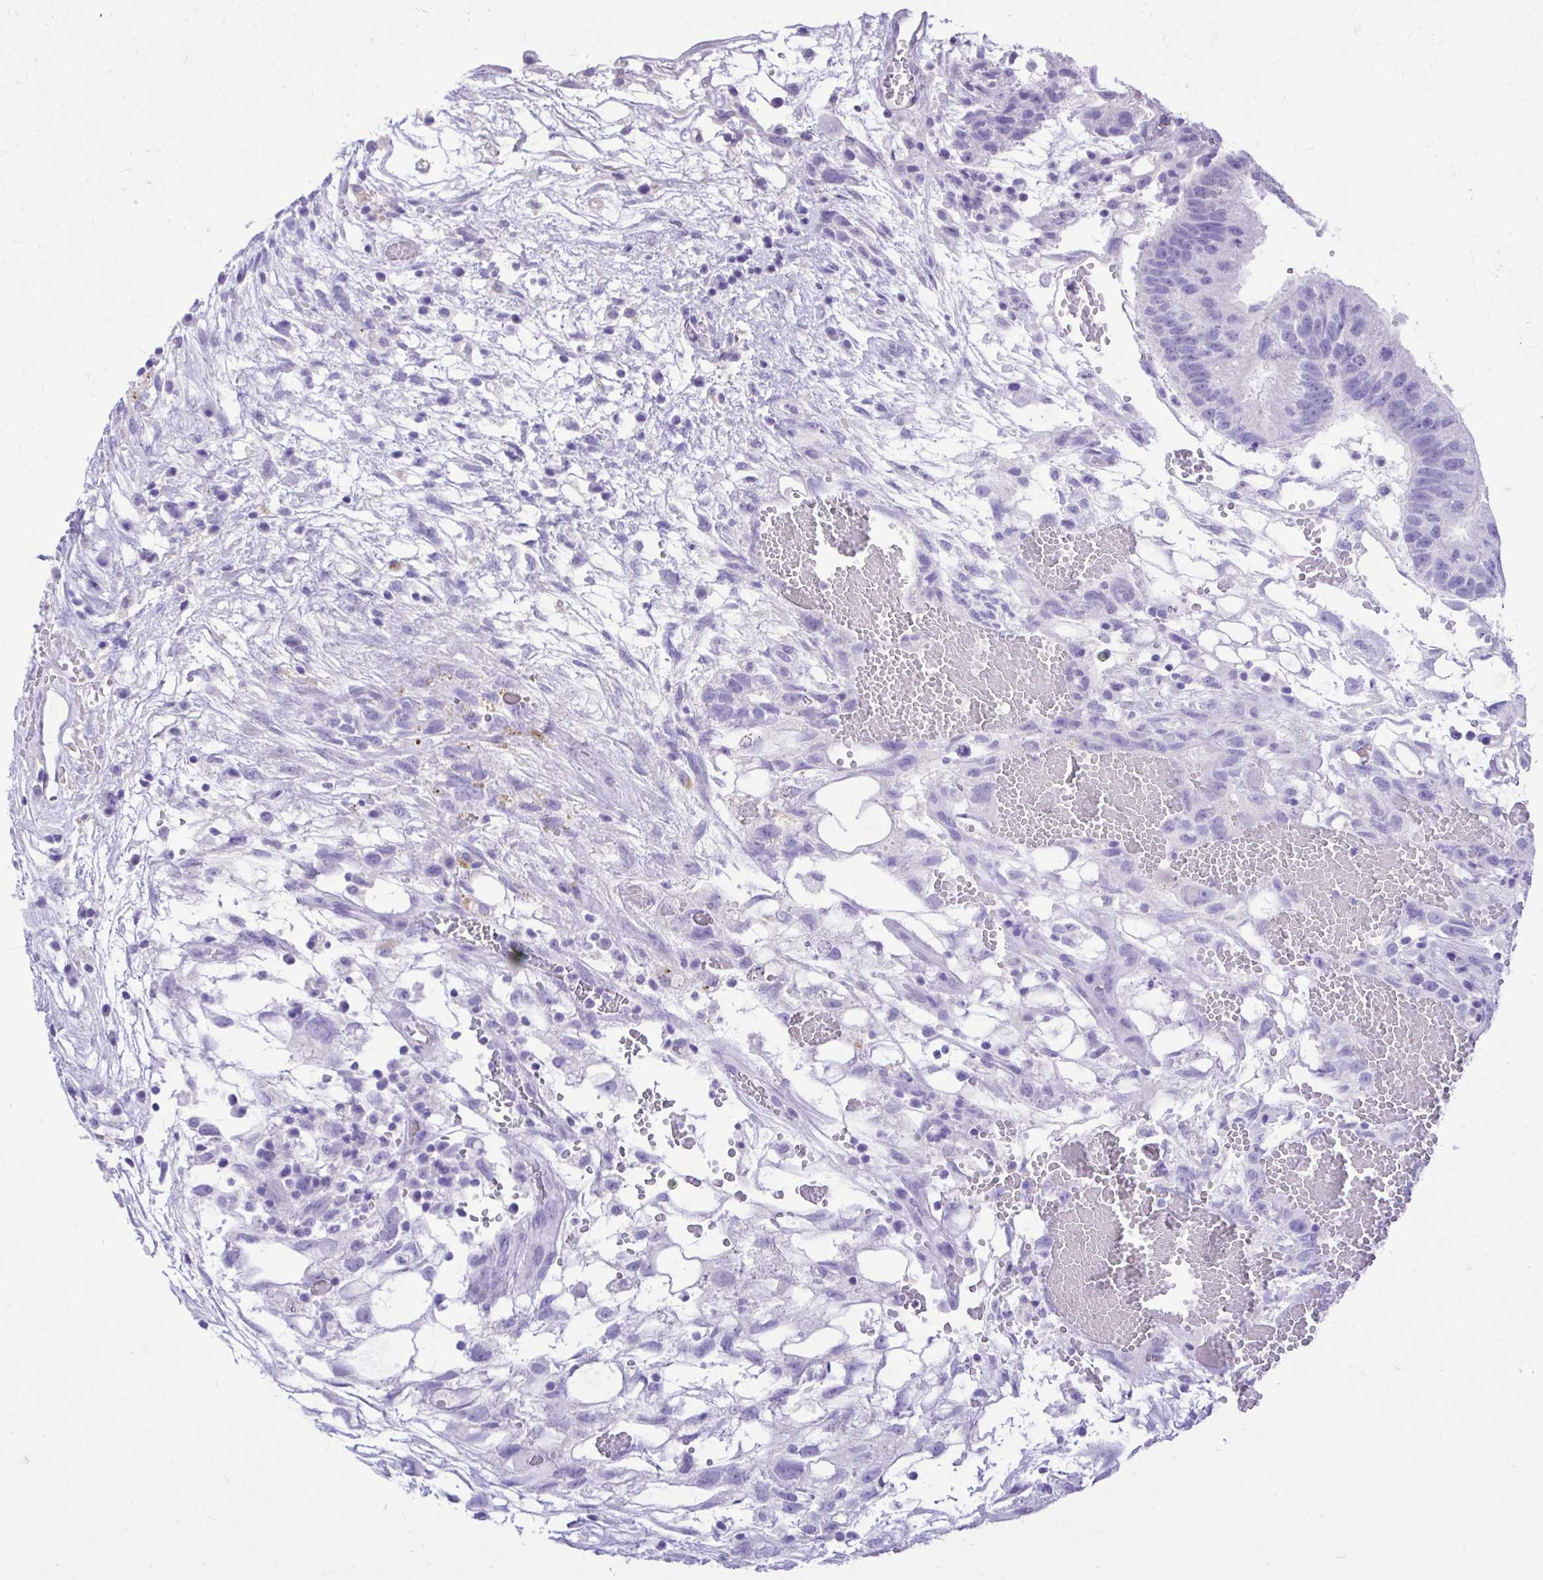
{"staining": {"intensity": "negative", "quantity": "none", "location": "none"}, "tissue": "testis cancer", "cell_type": "Tumor cells", "image_type": "cancer", "snomed": [{"axis": "morphology", "description": "Normal tissue, NOS"}, {"axis": "morphology", "description": "Carcinoma, Embryonal, NOS"}, {"axis": "topography", "description": "Testis"}], "caption": "Photomicrograph shows no significant protein expression in tumor cells of embryonal carcinoma (testis).", "gene": "MON1A", "patient": {"sex": "male", "age": 32}}